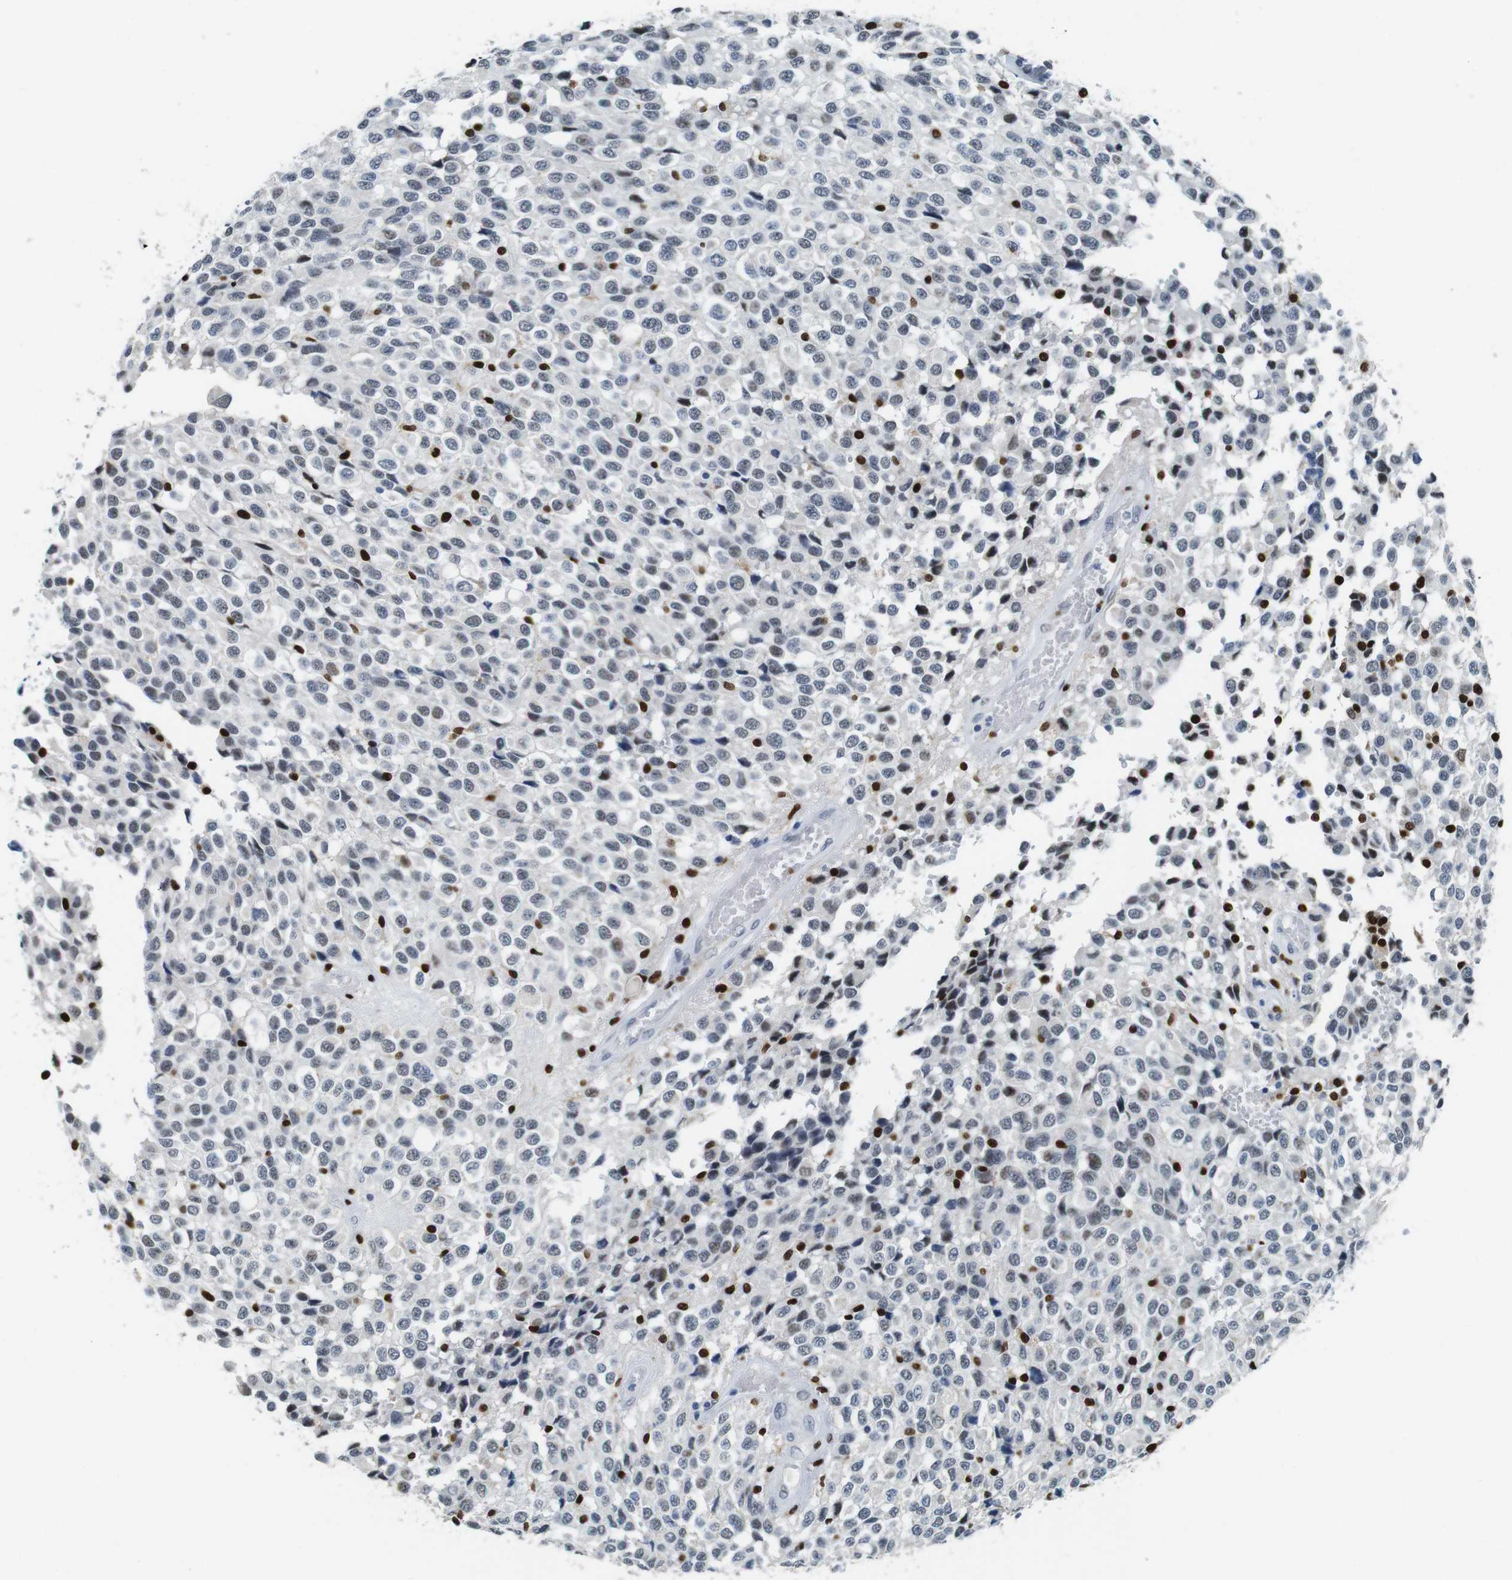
{"staining": {"intensity": "weak", "quantity": "<25%", "location": "nuclear"}, "tissue": "glioma", "cell_type": "Tumor cells", "image_type": "cancer", "snomed": [{"axis": "morphology", "description": "Glioma, malignant, High grade"}, {"axis": "topography", "description": "Brain"}], "caption": "High magnification brightfield microscopy of malignant glioma (high-grade) stained with DAB (3,3'-diaminobenzidine) (brown) and counterstained with hematoxylin (blue): tumor cells show no significant positivity.", "gene": "IRF8", "patient": {"sex": "male", "age": 32}}